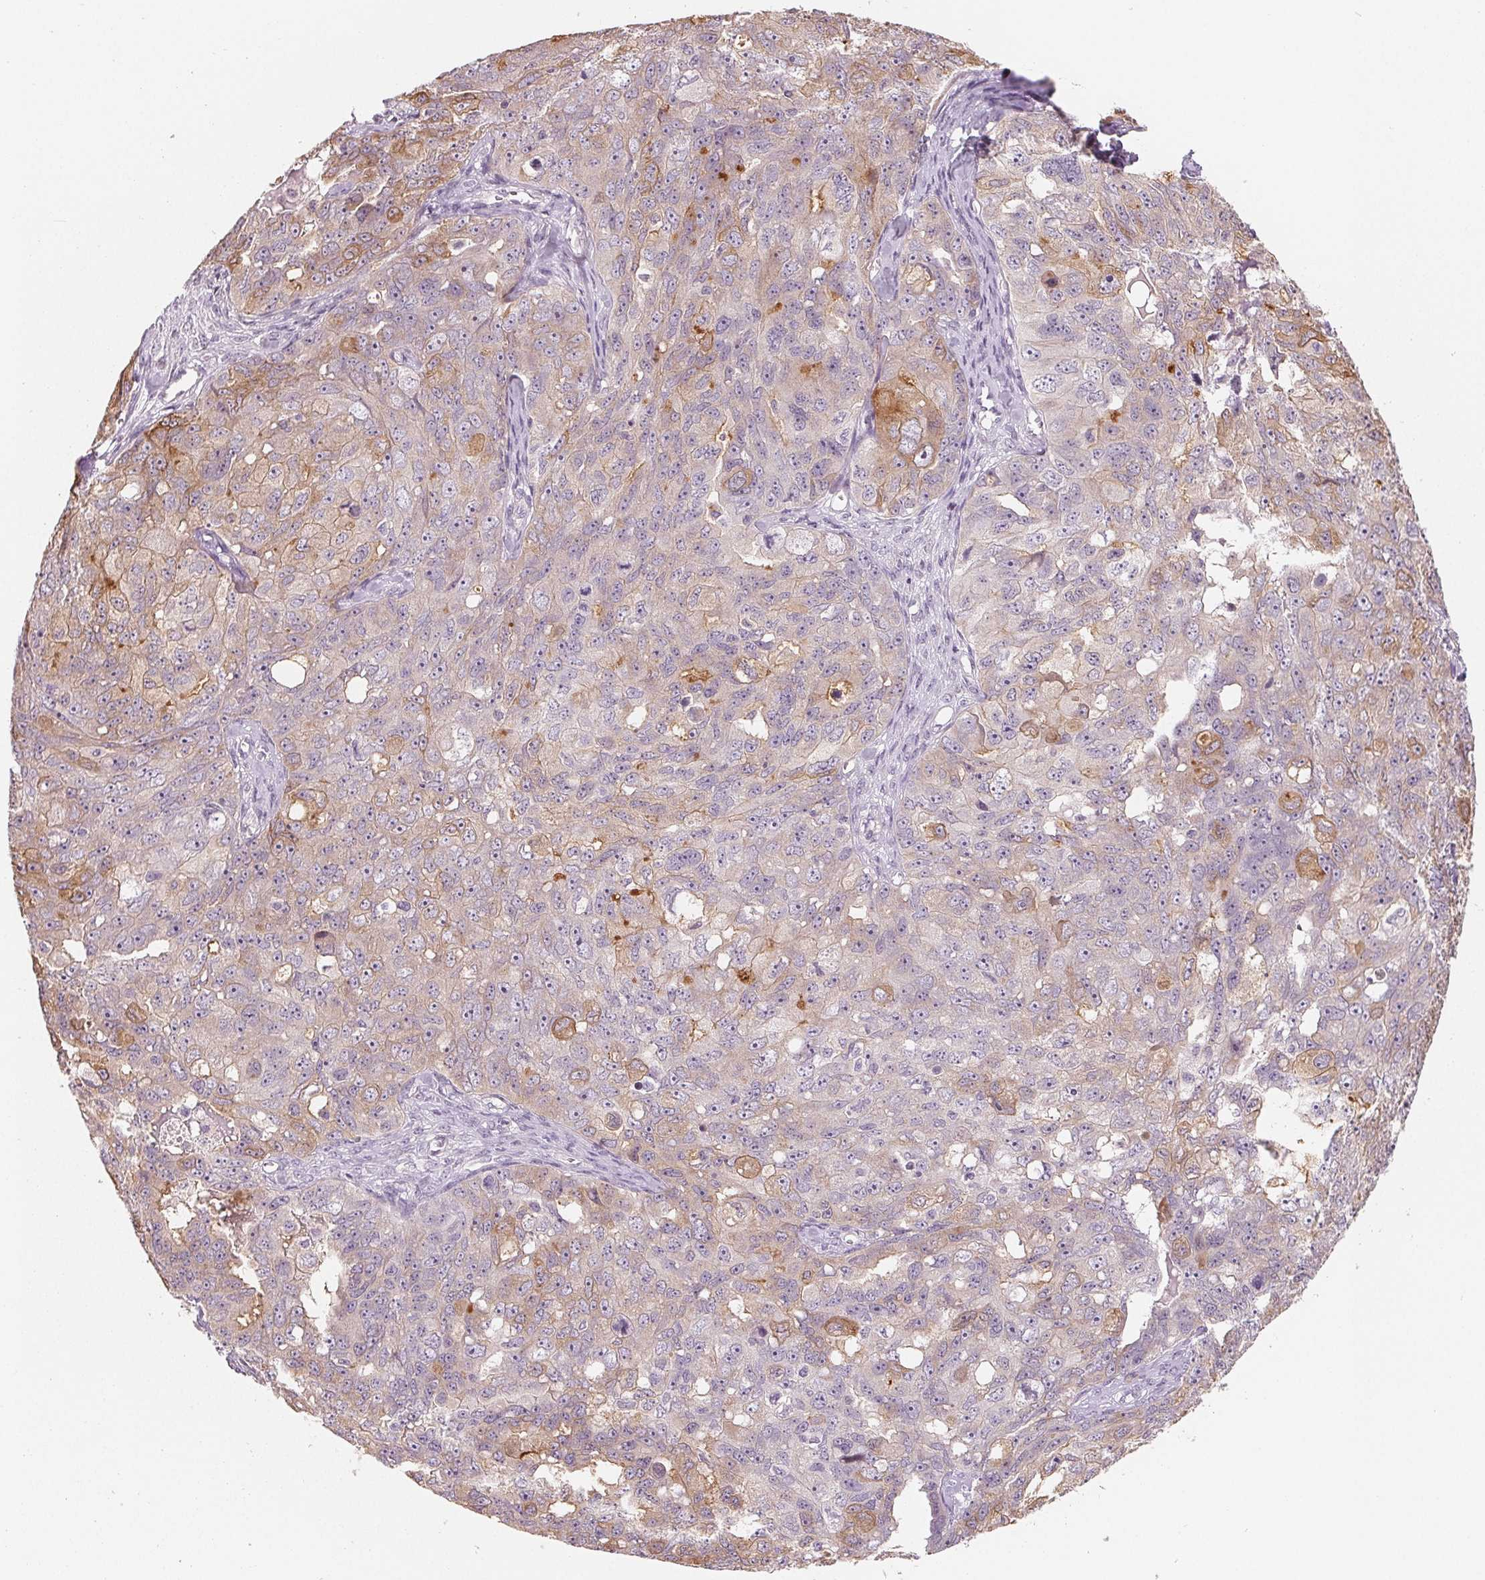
{"staining": {"intensity": "weak", "quantity": "25%-75%", "location": "cytoplasmic/membranous"}, "tissue": "ovarian cancer", "cell_type": "Tumor cells", "image_type": "cancer", "snomed": [{"axis": "morphology", "description": "Carcinoma, endometroid"}, {"axis": "topography", "description": "Ovary"}], "caption": "Ovarian cancer tissue demonstrates weak cytoplasmic/membranous staining in about 25%-75% of tumor cells", "gene": "VTCN1", "patient": {"sex": "female", "age": 70}}